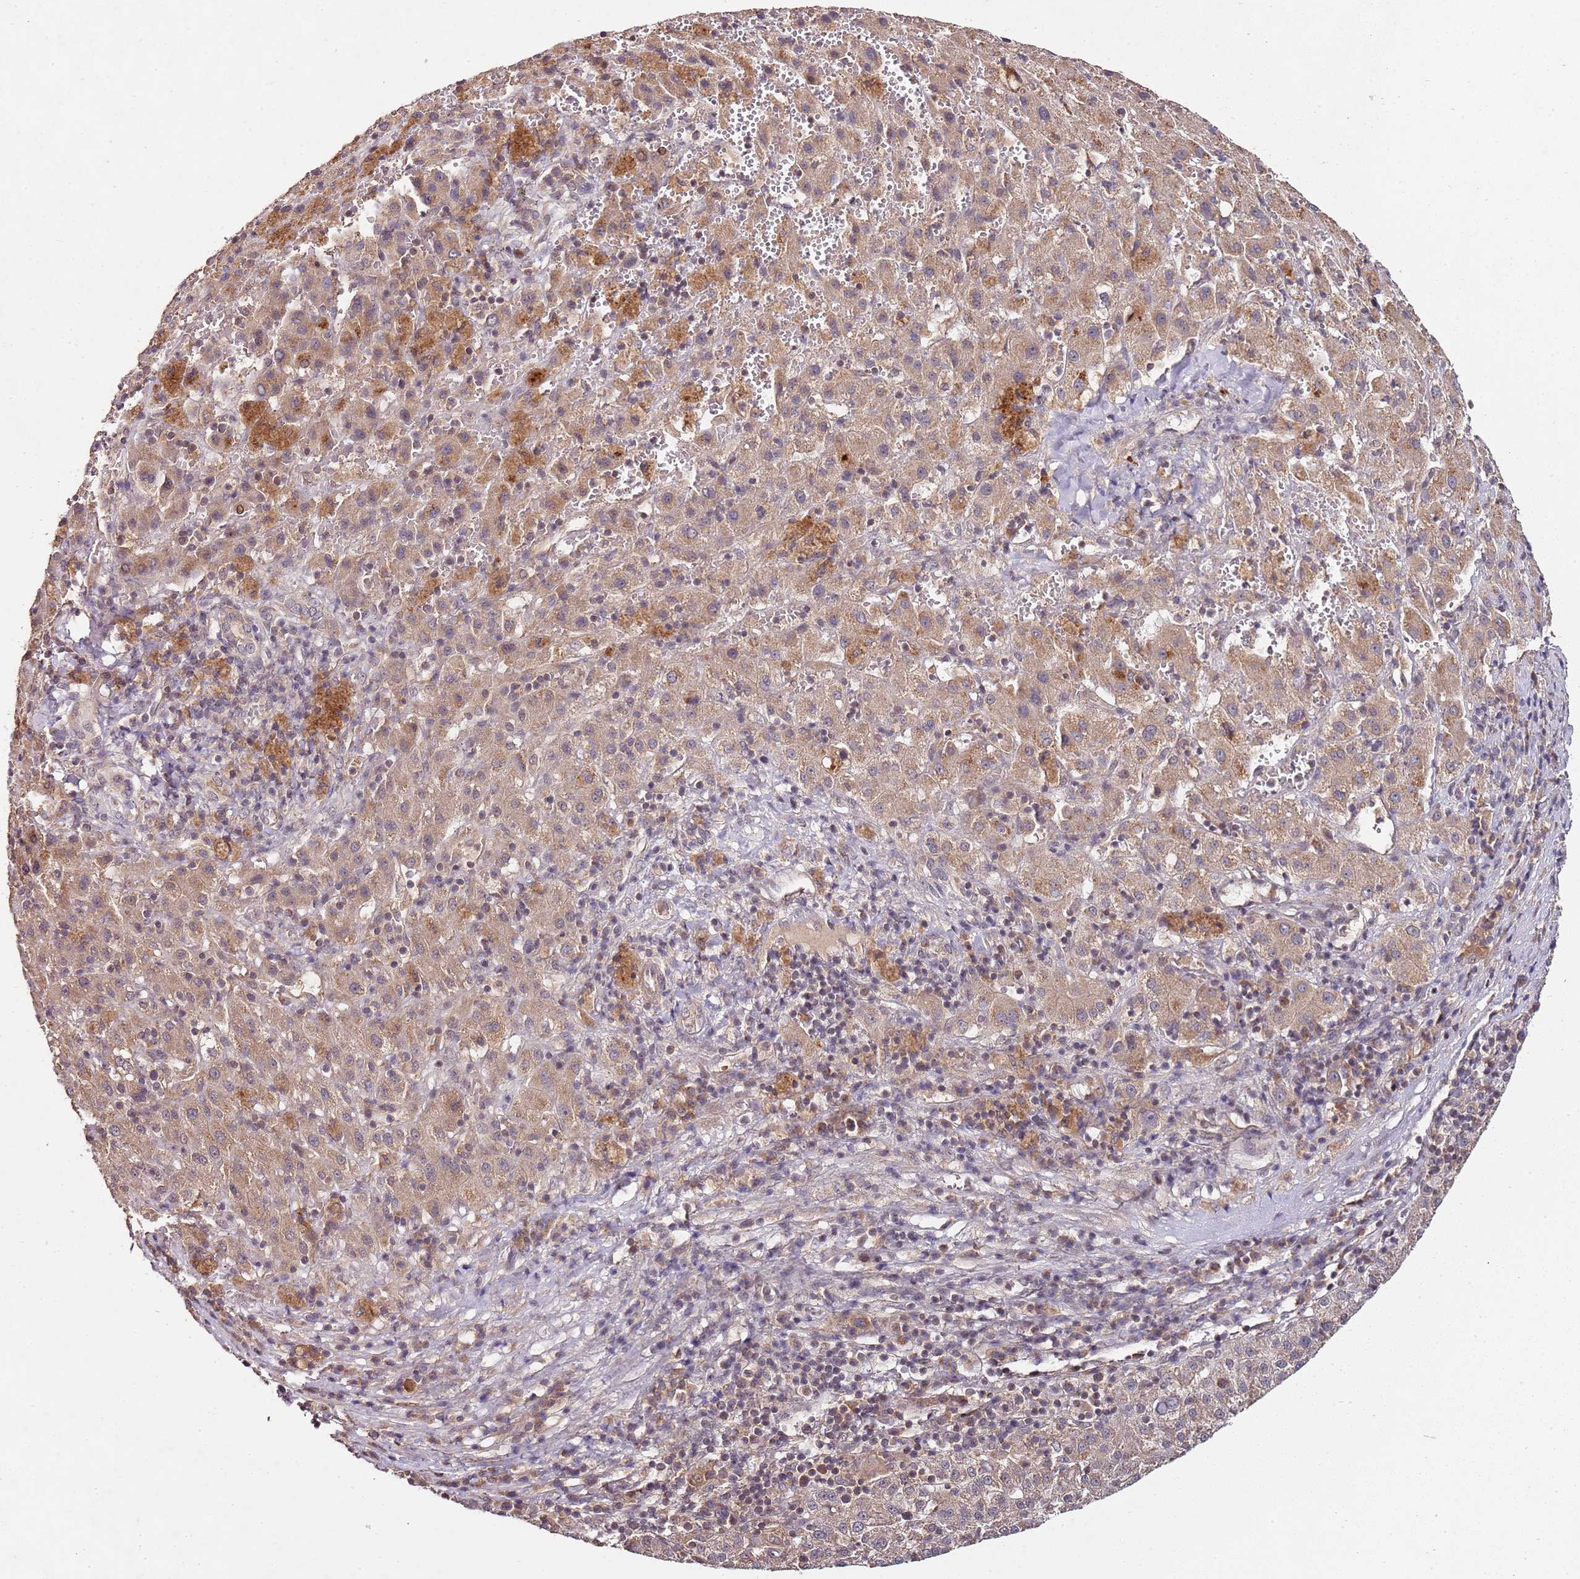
{"staining": {"intensity": "moderate", "quantity": ">75%", "location": "cytoplasmic/membranous"}, "tissue": "liver cancer", "cell_type": "Tumor cells", "image_type": "cancer", "snomed": [{"axis": "morphology", "description": "Carcinoma, Hepatocellular, NOS"}, {"axis": "topography", "description": "Liver"}], "caption": "Protein staining demonstrates moderate cytoplasmic/membranous positivity in approximately >75% of tumor cells in hepatocellular carcinoma (liver). (DAB IHC with brightfield microscopy, high magnification).", "gene": "LIN37", "patient": {"sex": "female", "age": 58}}